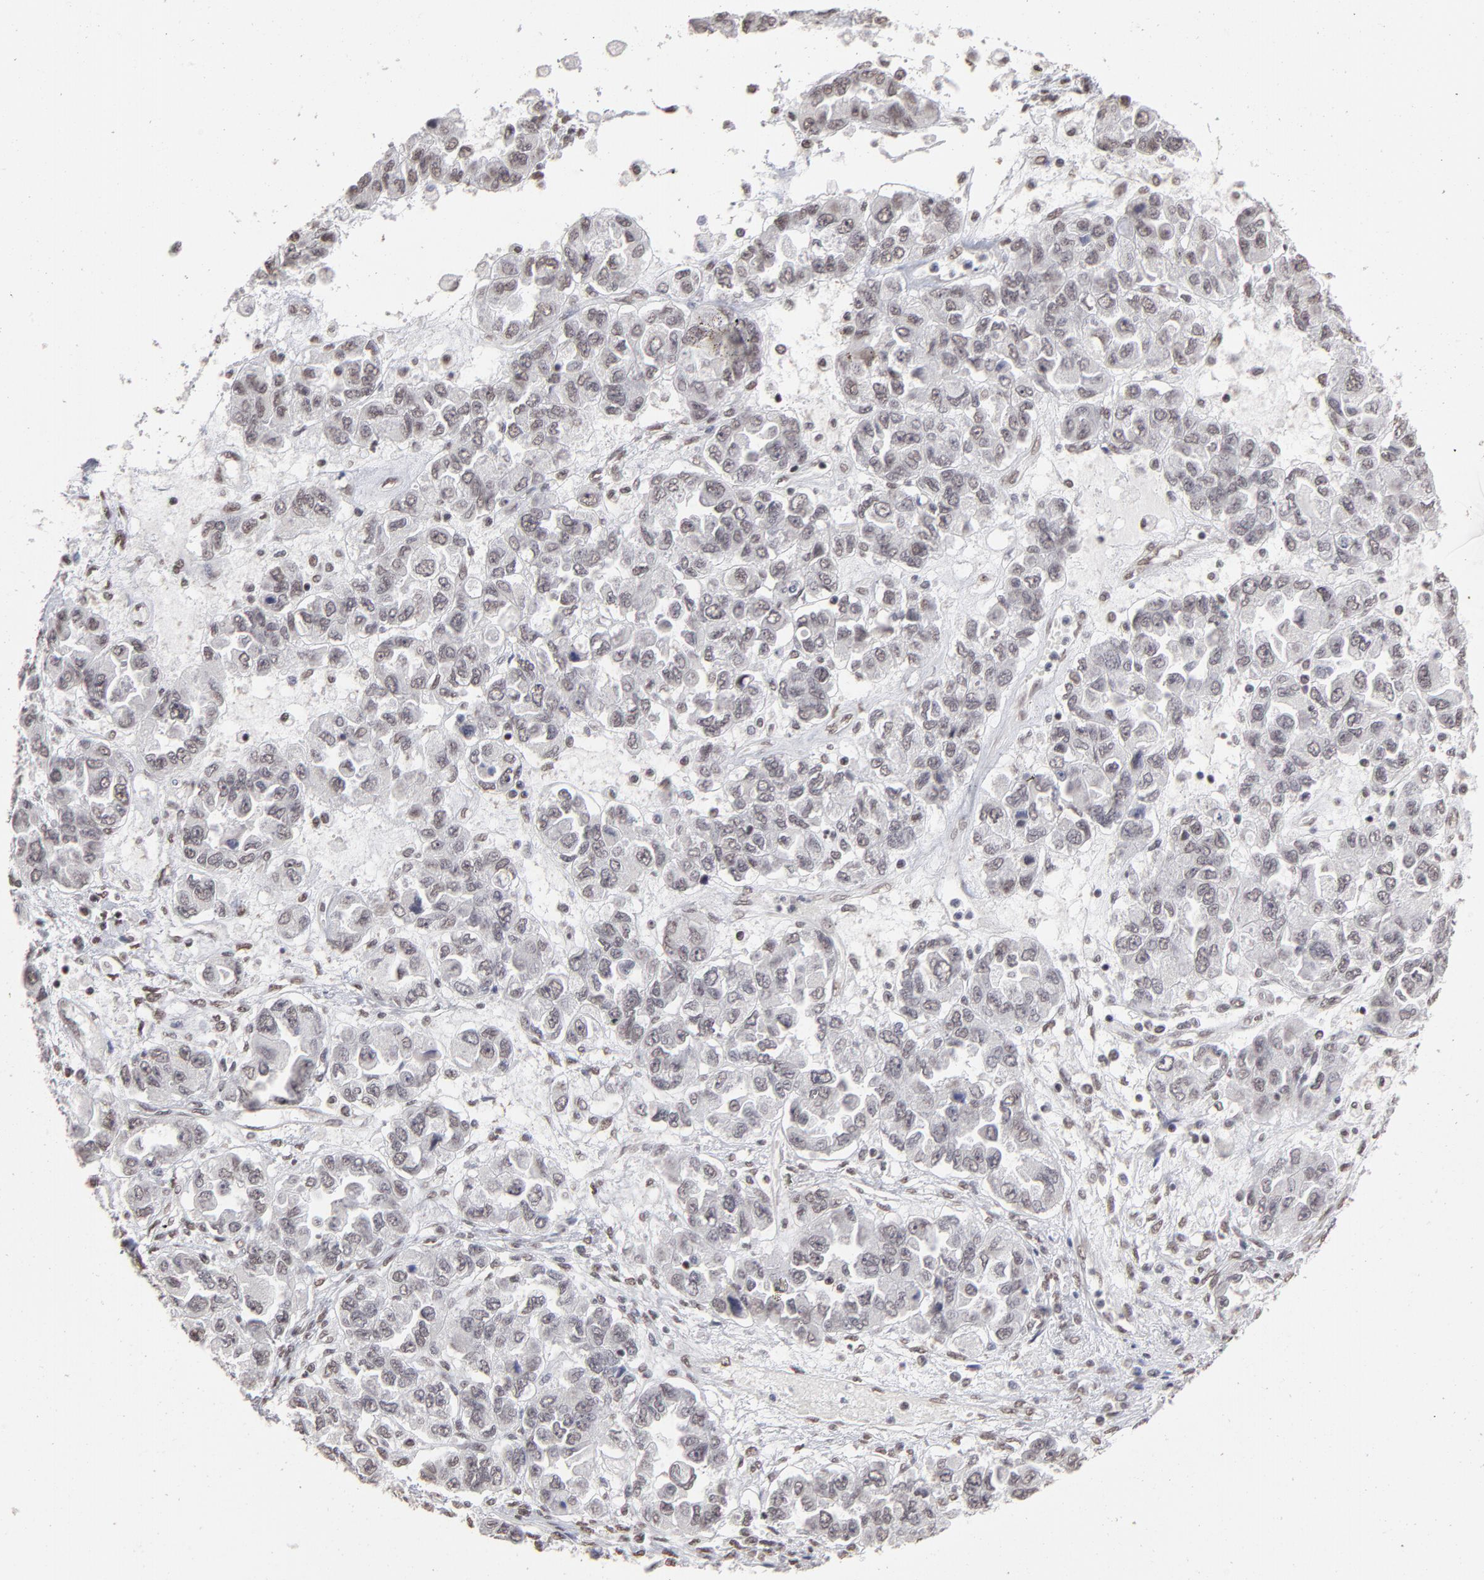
{"staining": {"intensity": "negative", "quantity": "none", "location": "none"}, "tissue": "ovarian cancer", "cell_type": "Tumor cells", "image_type": "cancer", "snomed": [{"axis": "morphology", "description": "Cystadenocarcinoma, serous, NOS"}, {"axis": "topography", "description": "Ovary"}], "caption": "Tumor cells are negative for protein expression in human serous cystadenocarcinoma (ovarian). (Brightfield microscopy of DAB (3,3'-diaminobenzidine) IHC at high magnification).", "gene": "ZNF3", "patient": {"sex": "female", "age": 84}}